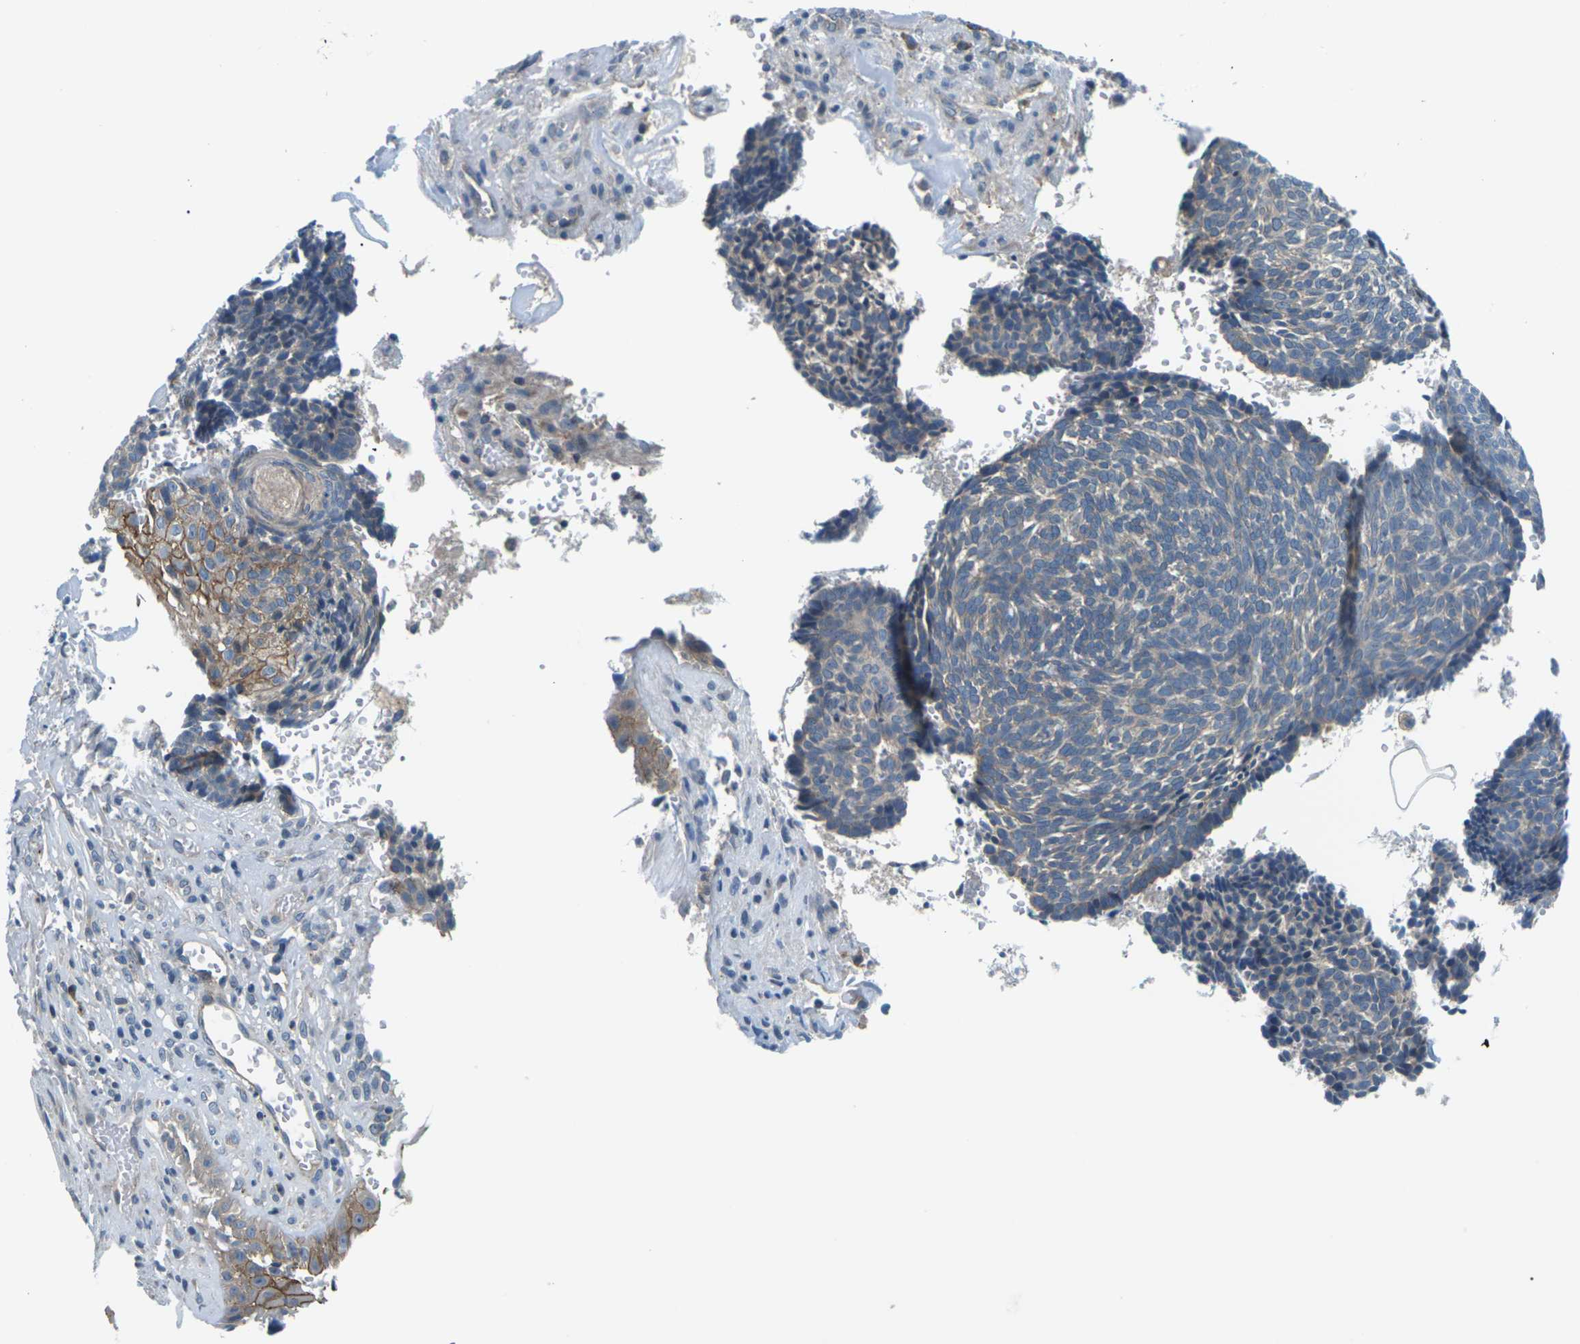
{"staining": {"intensity": "negative", "quantity": "none", "location": "none"}, "tissue": "skin cancer", "cell_type": "Tumor cells", "image_type": "cancer", "snomed": [{"axis": "morphology", "description": "Basal cell carcinoma"}, {"axis": "topography", "description": "Skin"}], "caption": "This is an immunohistochemistry micrograph of human skin basal cell carcinoma. There is no staining in tumor cells.", "gene": "SLC13A3", "patient": {"sex": "male", "age": 84}}